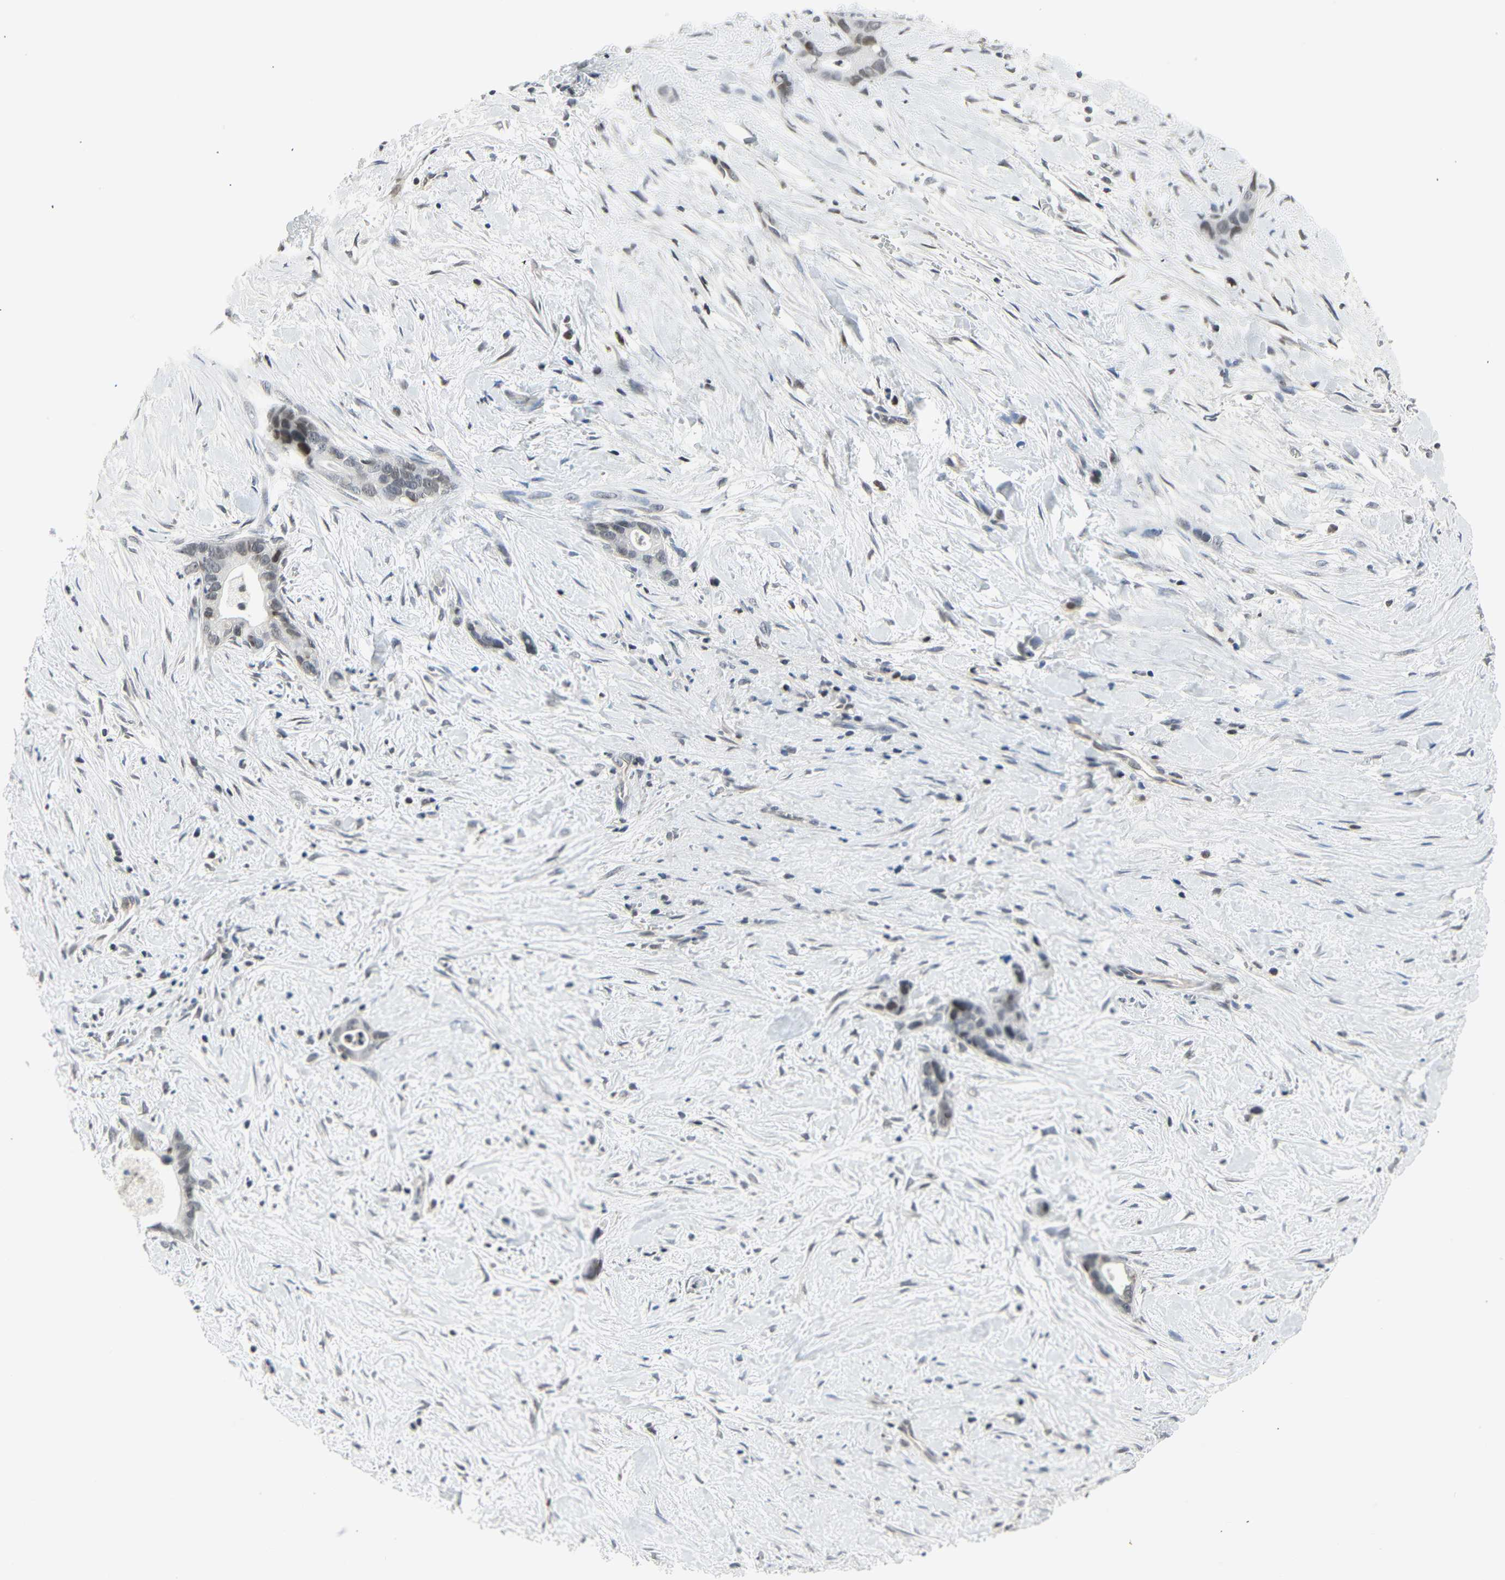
{"staining": {"intensity": "weak", "quantity": "25%-75%", "location": "nuclear"}, "tissue": "liver cancer", "cell_type": "Tumor cells", "image_type": "cancer", "snomed": [{"axis": "morphology", "description": "Cholangiocarcinoma"}, {"axis": "topography", "description": "Liver"}], "caption": "Immunohistochemistry micrograph of liver cholangiocarcinoma stained for a protein (brown), which exhibits low levels of weak nuclear expression in approximately 25%-75% of tumor cells.", "gene": "IMPG2", "patient": {"sex": "female", "age": 55}}